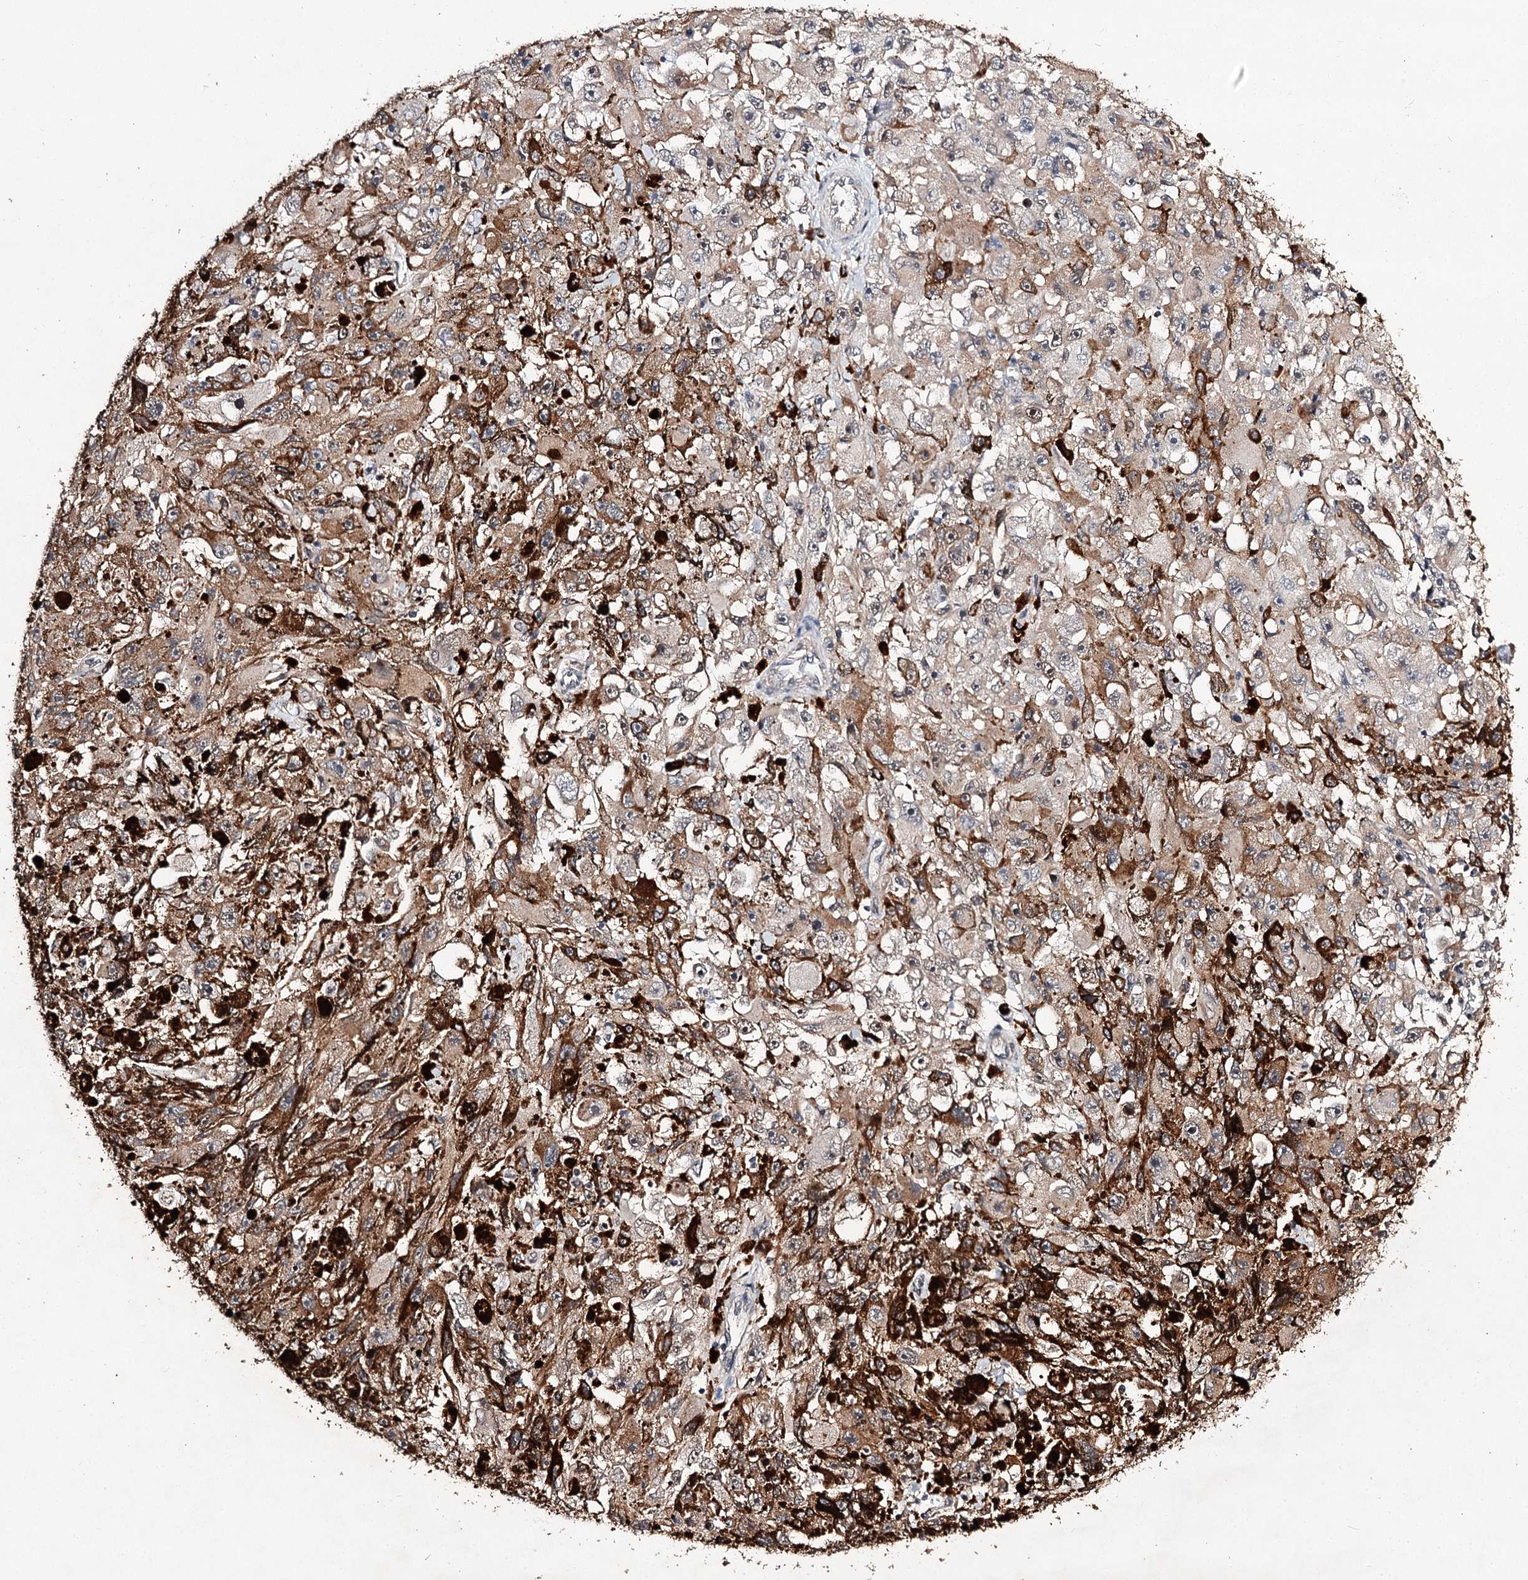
{"staining": {"intensity": "moderate", "quantity": ">75%", "location": "cytoplasmic/membranous"}, "tissue": "melanoma", "cell_type": "Tumor cells", "image_type": "cancer", "snomed": [{"axis": "morphology", "description": "Malignant melanoma, NOS"}, {"axis": "topography", "description": "Skin"}], "caption": "A histopathology image showing moderate cytoplasmic/membranous staining in approximately >75% of tumor cells in malignant melanoma, as visualized by brown immunohistochemical staining.", "gene": "NOPCHAP1", "patient": {"sex": "female", "age": 104}}